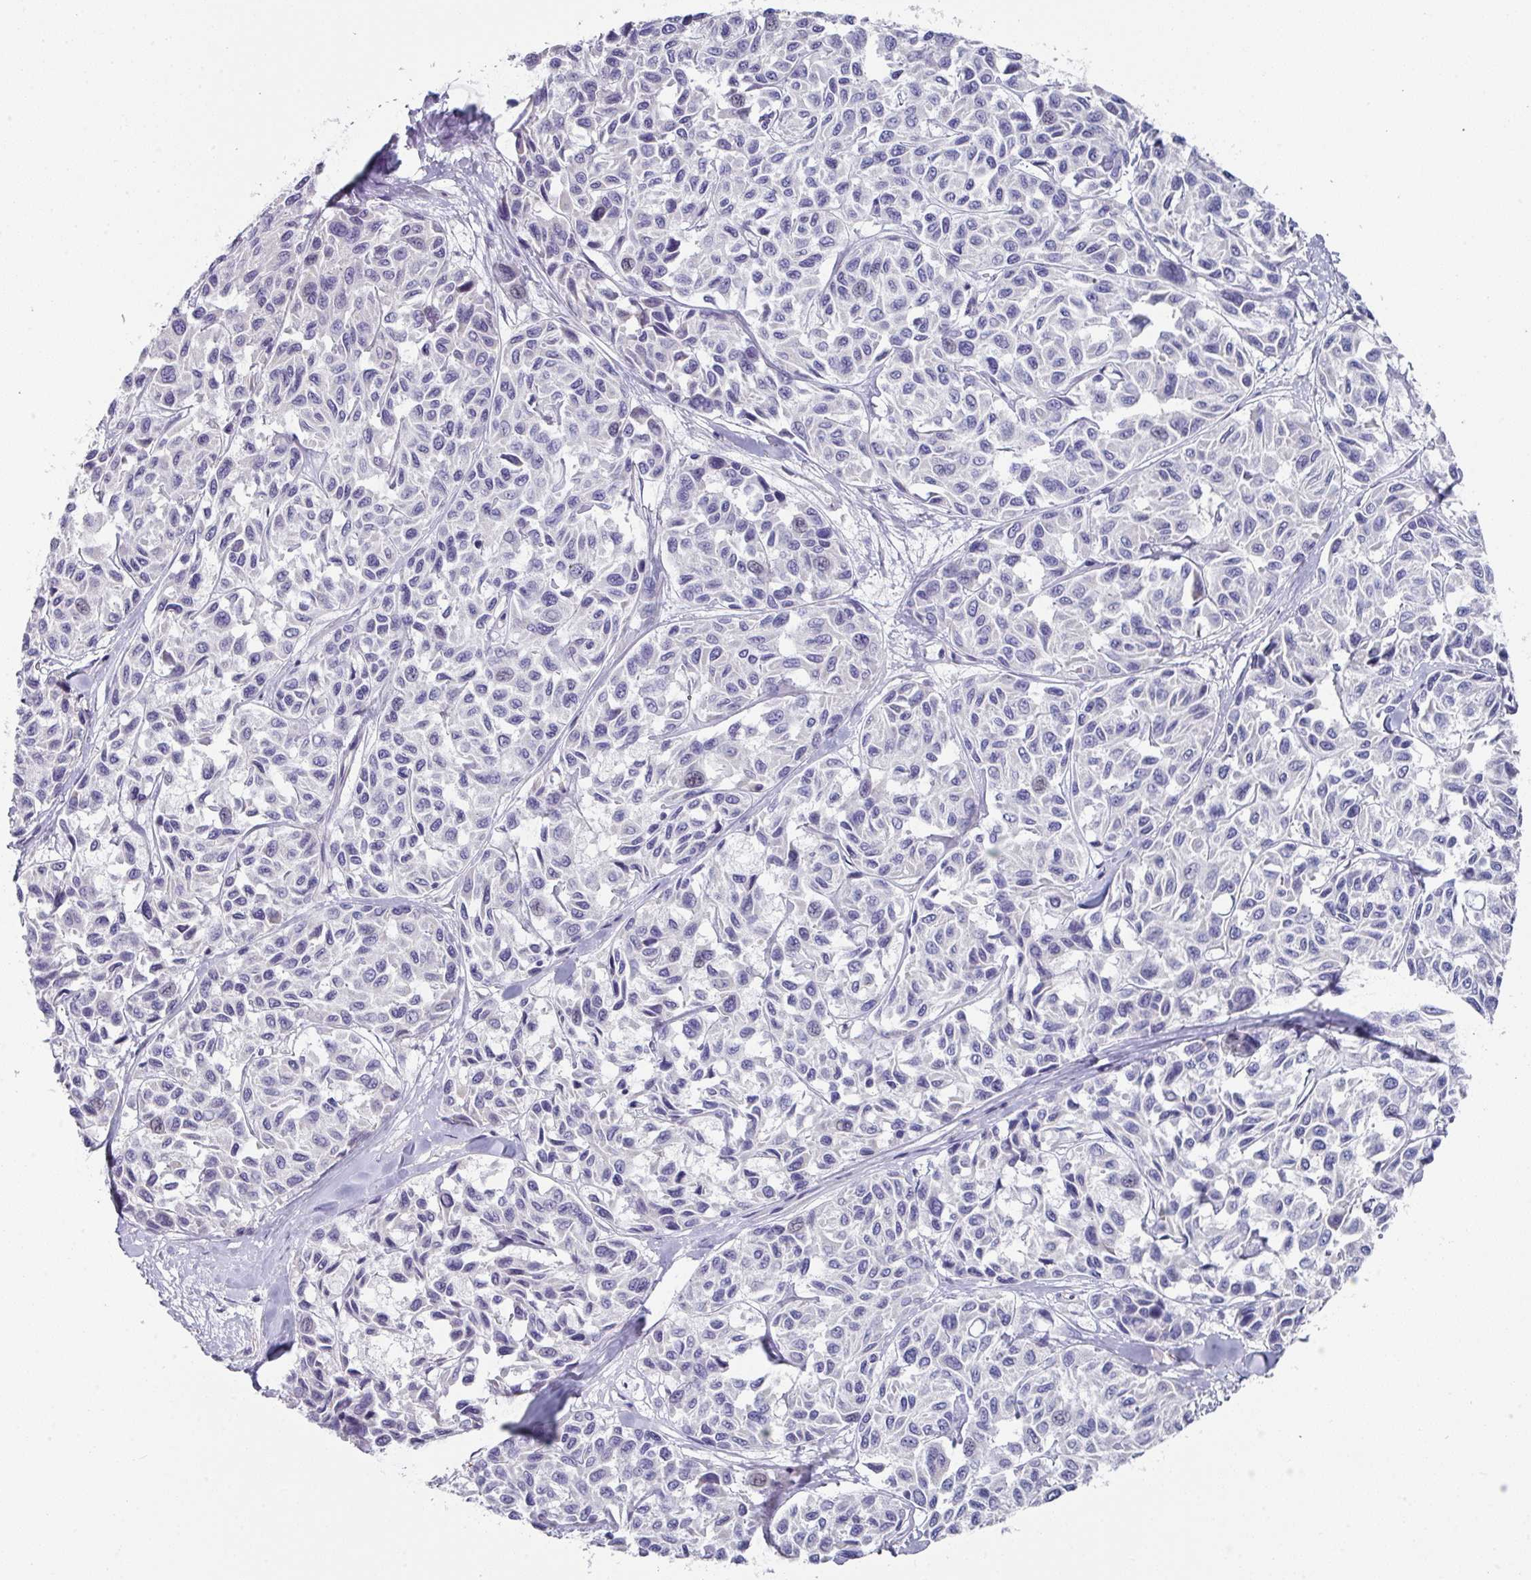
{"staining": {"intensity": "negative", "quantity": "none", "location": "none"}, "tissue": "melanoma", "cell_type": "Tumor cells", "image_type": "cancer", "snomed": [{"axis": "morphology", "description": "Malignant melanoma, NOS"}, {"axis": "topography", "description": "Skin"}], "caption": "An image of human melanoma is negative for staining in tumor cells.", "gene": "DEFB115", "patient": {"sex": "female", "age": 66}}